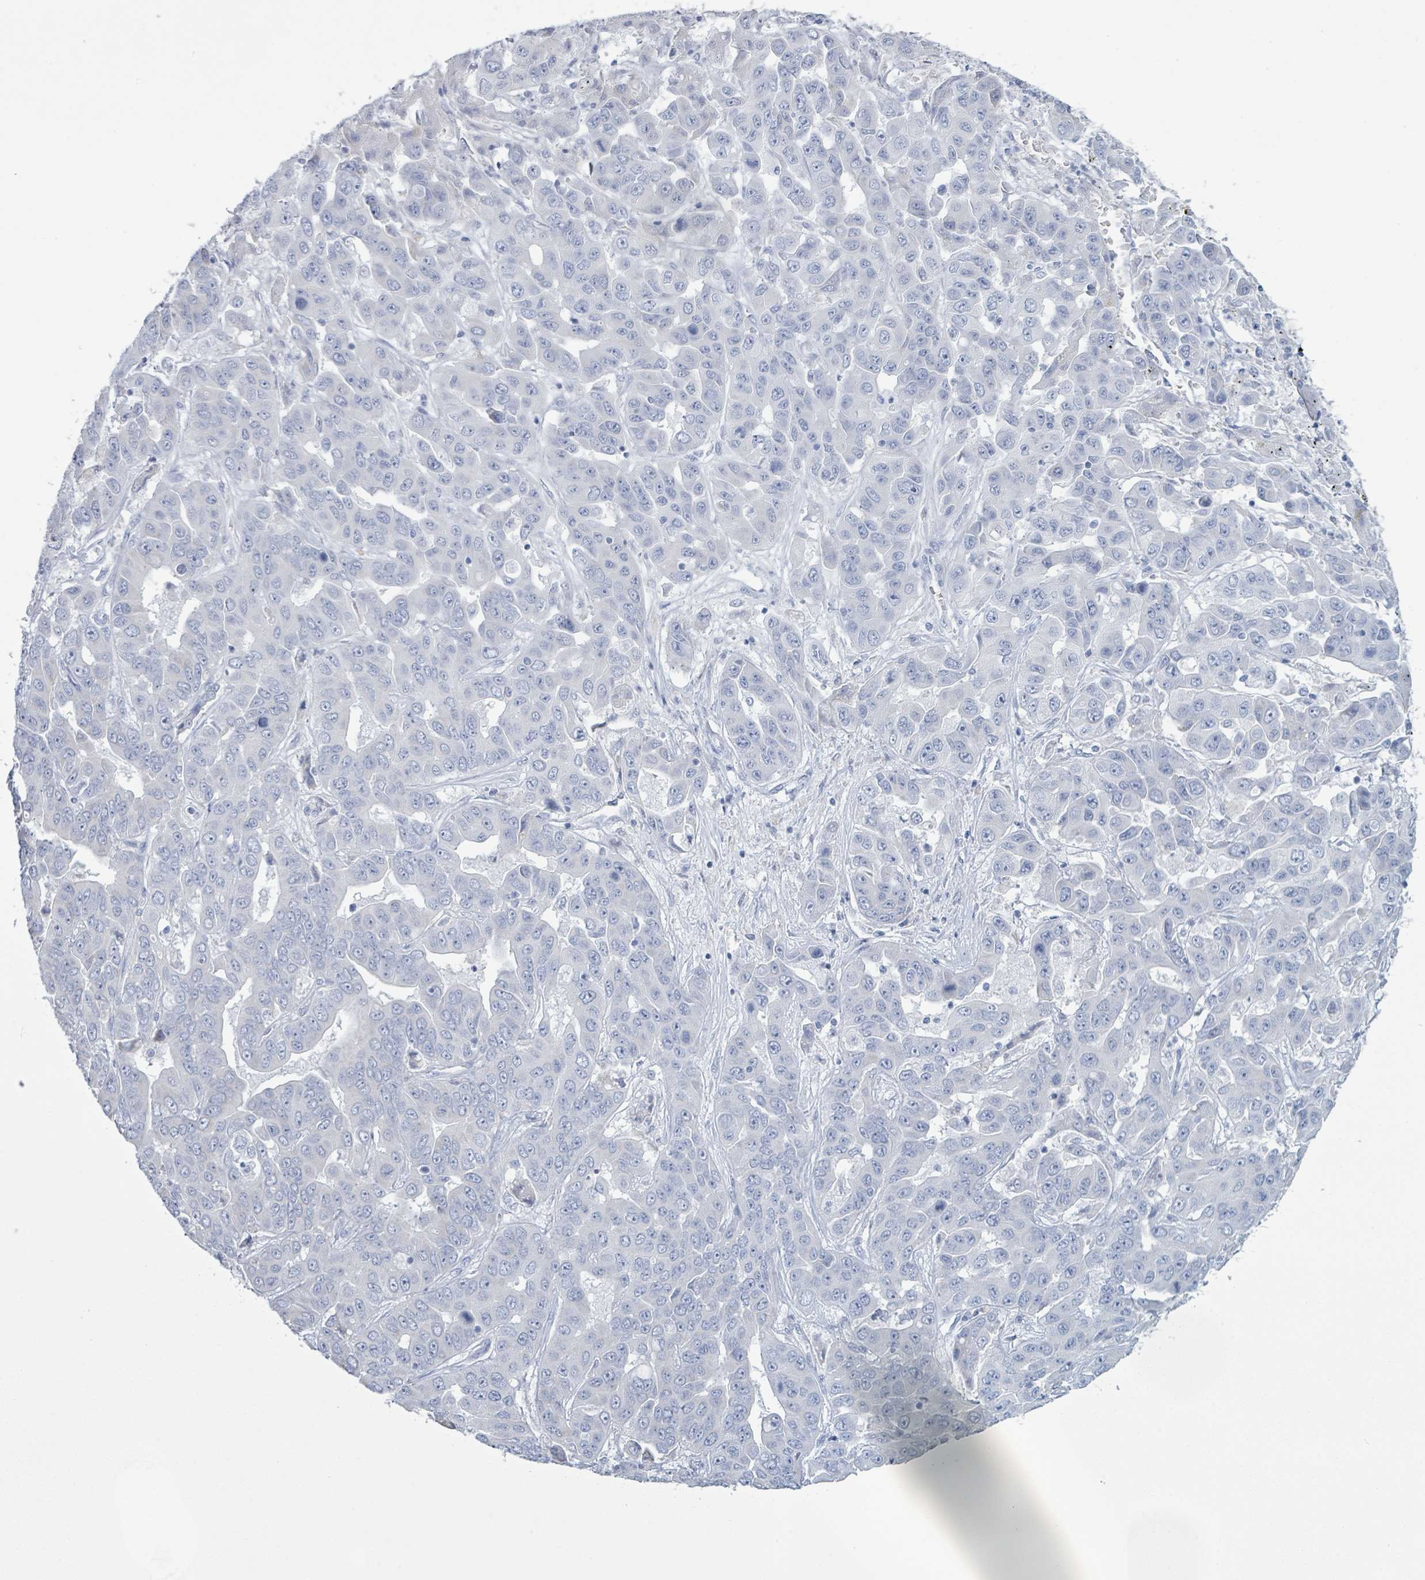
{"staining": {"intensity": "negative", "quantity": "none", "location": "none"}, "tissue": "liver cancer", "cell_type": "Tumor cells", "image_type": "cancer", "snomed": [{"axis": "morphology", "description": "Cholangiocarcinoma"}, {"axis": "topography", "description": "Liver"}], "caption": "Photomicrograph shows no significant protein positivity in tumor cells of liver cancer (cholangiocarcinoma).", "gene": "PGA3", "patient": {"sex": "female", "age": 52}}